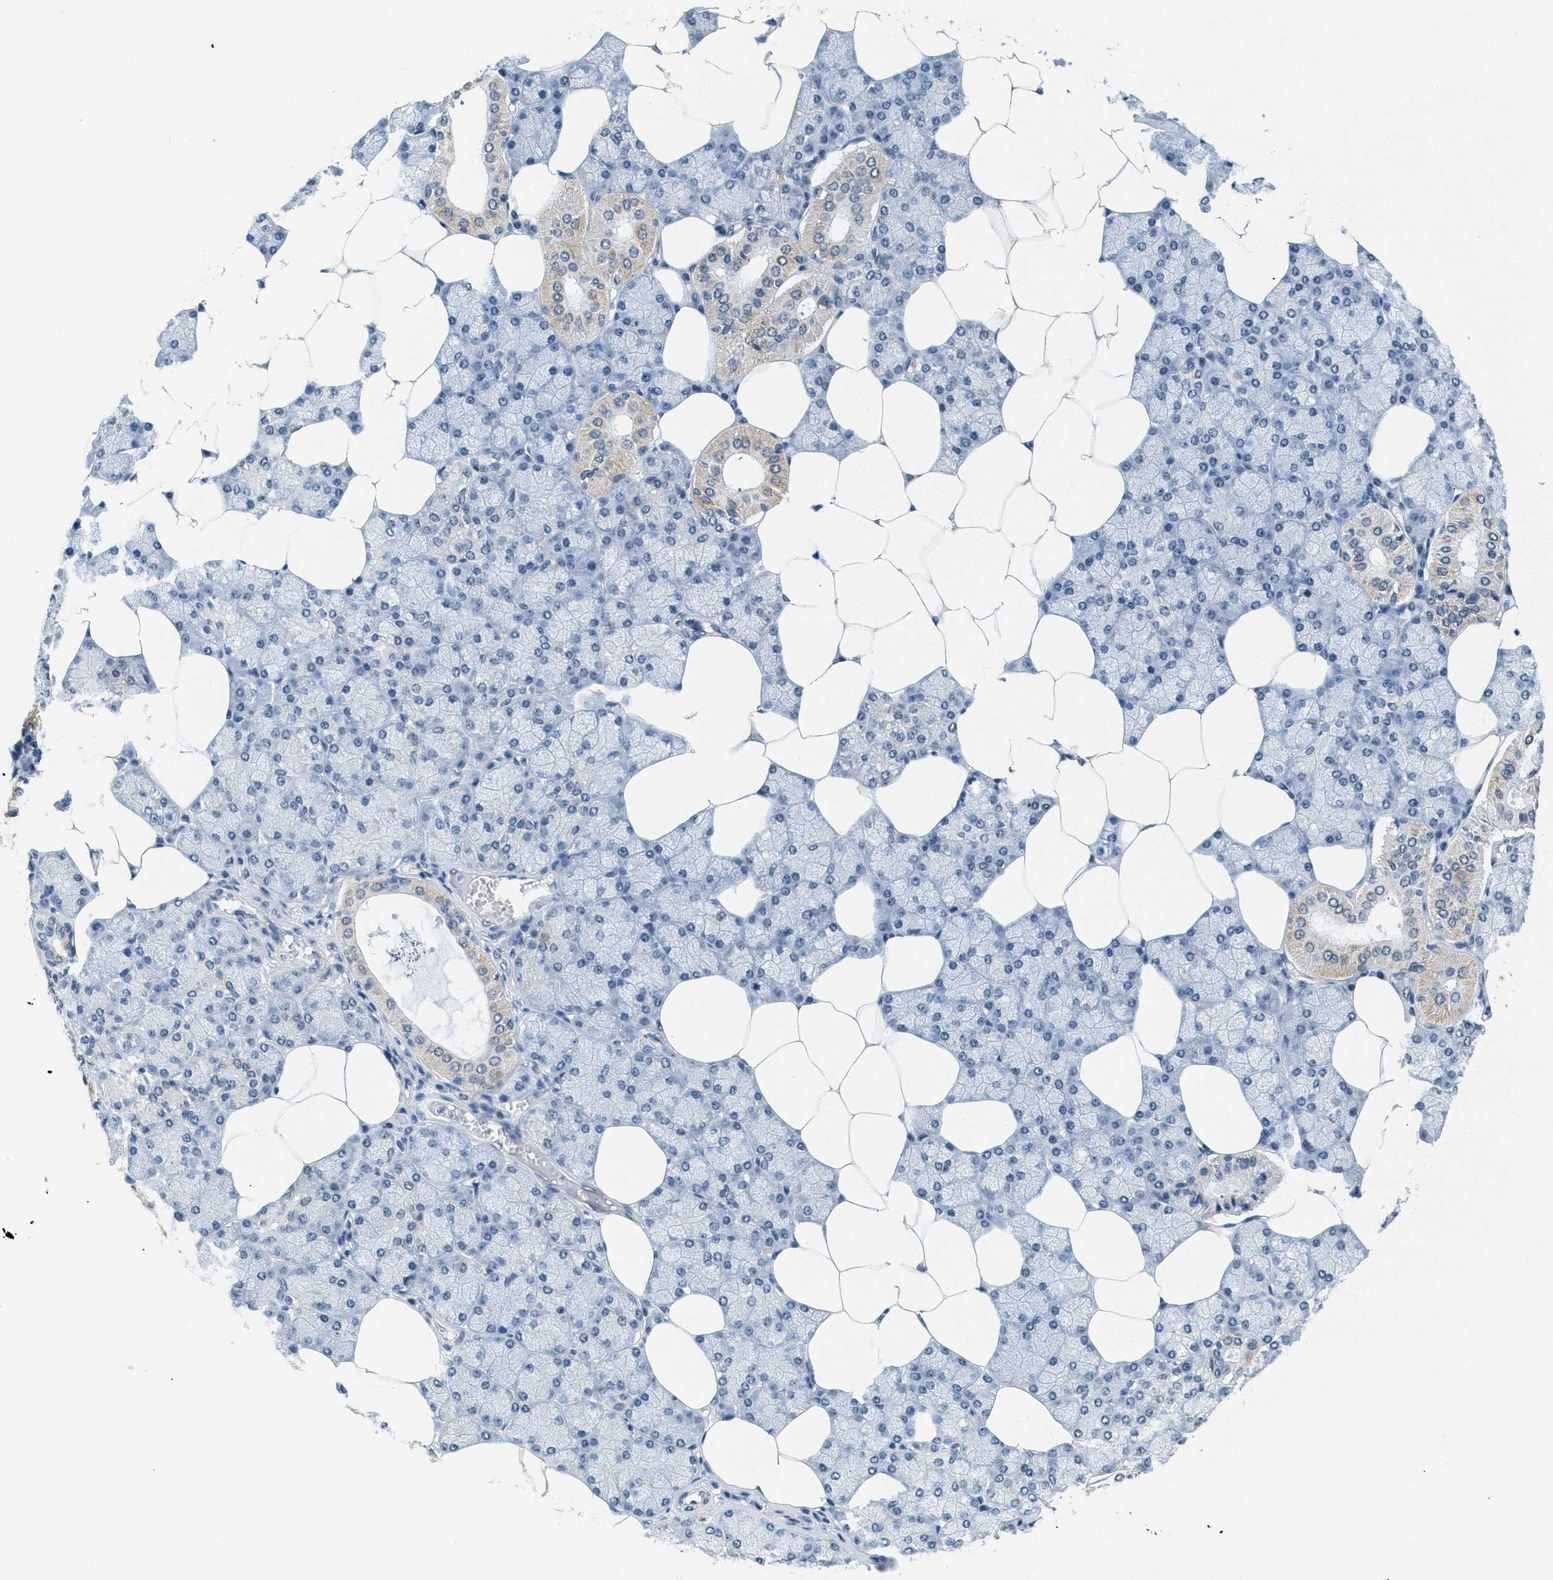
{"staining": {"intensity": "moderate", "quantity": "<25%", "location": "cytoplasmic/membranous"}, "tissue": "salivary gland", "cell_type": "Glandular cells", "image_type": "normal", "snomed": [{"axis": "morphology", "description": "Normal tissue, NOS"}, {"axis": "topography", "description": "Salivary gland"}], "caption": "Brown immunohistochemical staining in normal salivary gland displays moderate cytoplasmic/membranous staining in about <25% of glandular cells. (brown staining indicates protein expression, while blue staining denotes nuclei).", "gene": "TOMM70", "patient": {"sex": "male", "age": 62}}